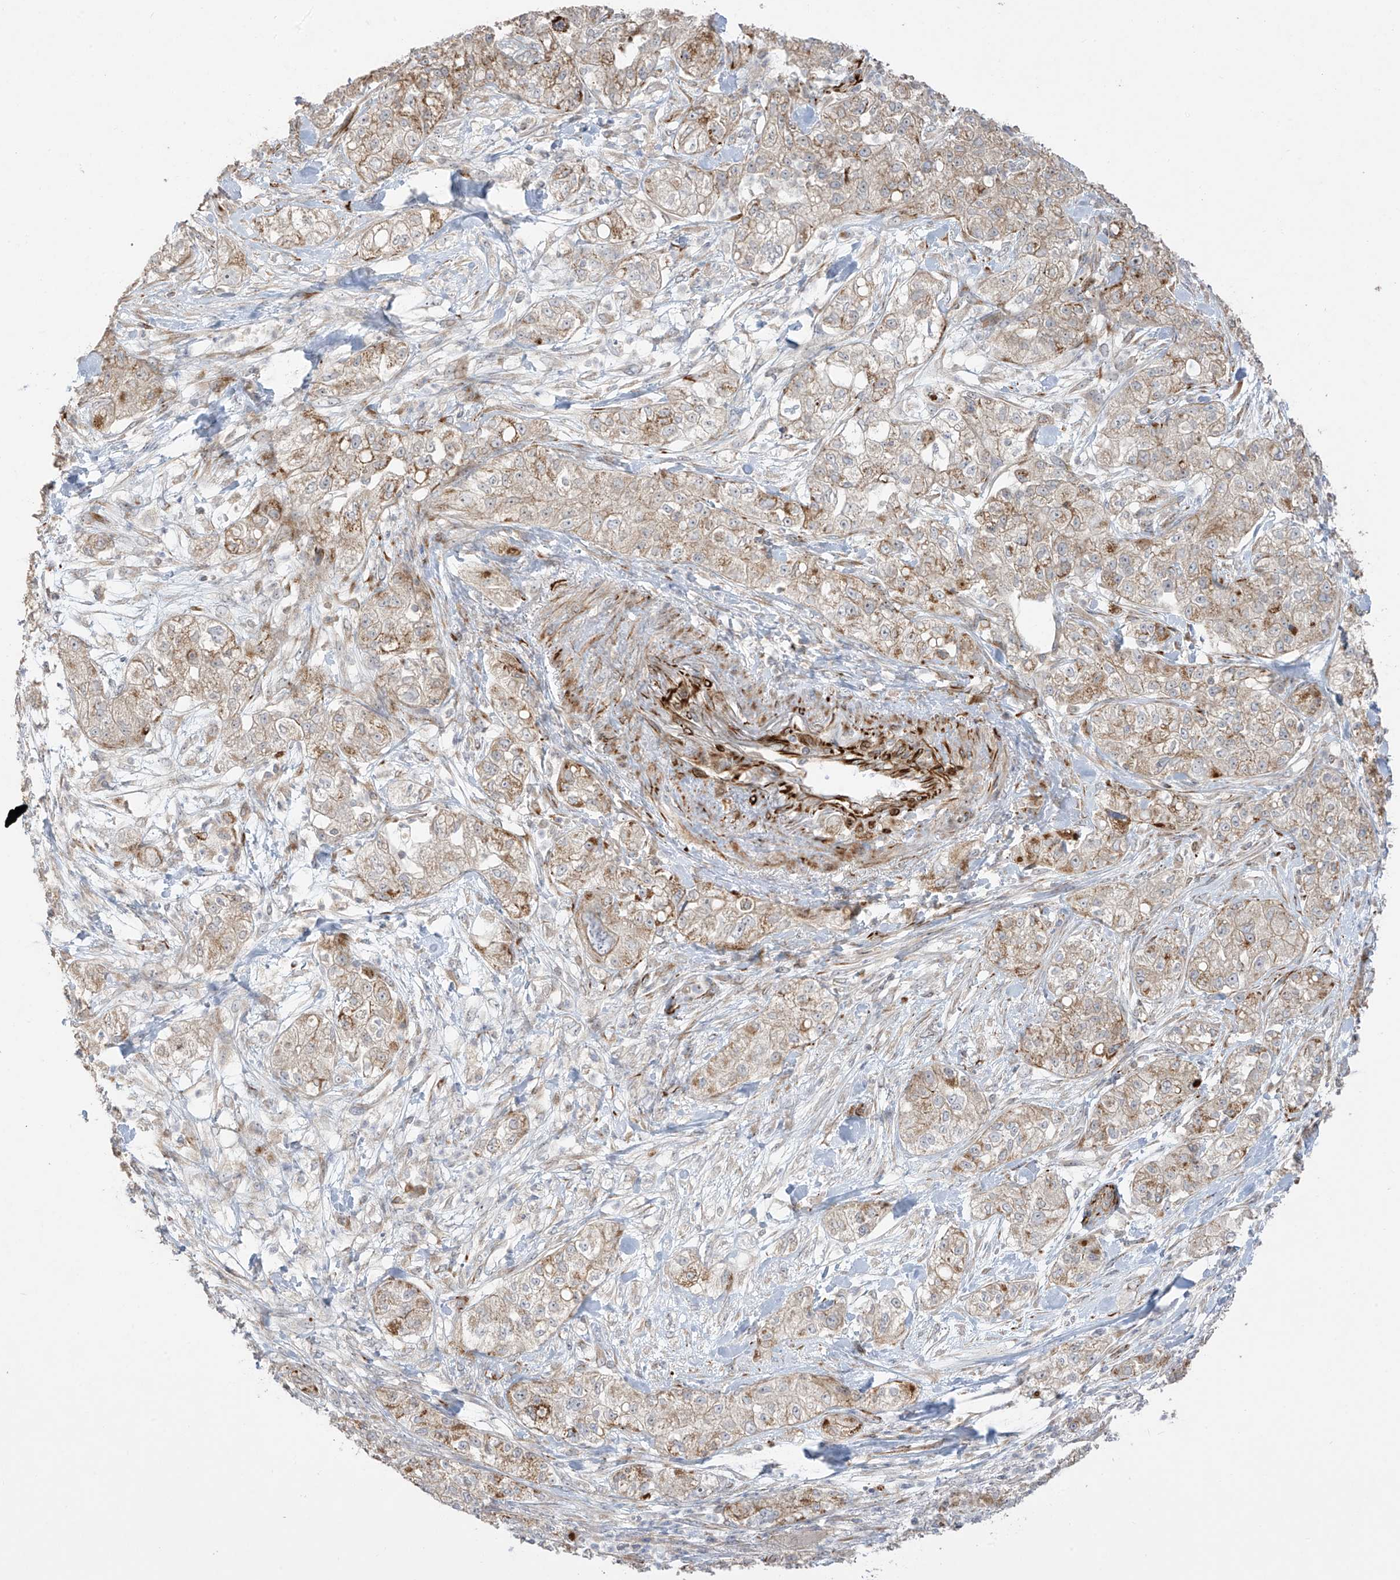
{"staining": {"intensity": "weak", "quantity": ">75%", "location": "cytoplasmic/membranous"}, "tissue": "pancreatic cancer", "cell_type": "Tumor cells", "image_type": "cancer", "snomed": [{"axis": "morphology", "description": "Adenocarcinoma, NOS"}, {"axis": "topography", "description": "Pancreas"}], "caption": "Pancreatic cancer stained for a protein (brown) displays weak cytoplasmic/membranous positive positivity in approximately >75% of tumor cells.", "gene": "DCDC2", "patient": {"sex": "female", "age": 78}}